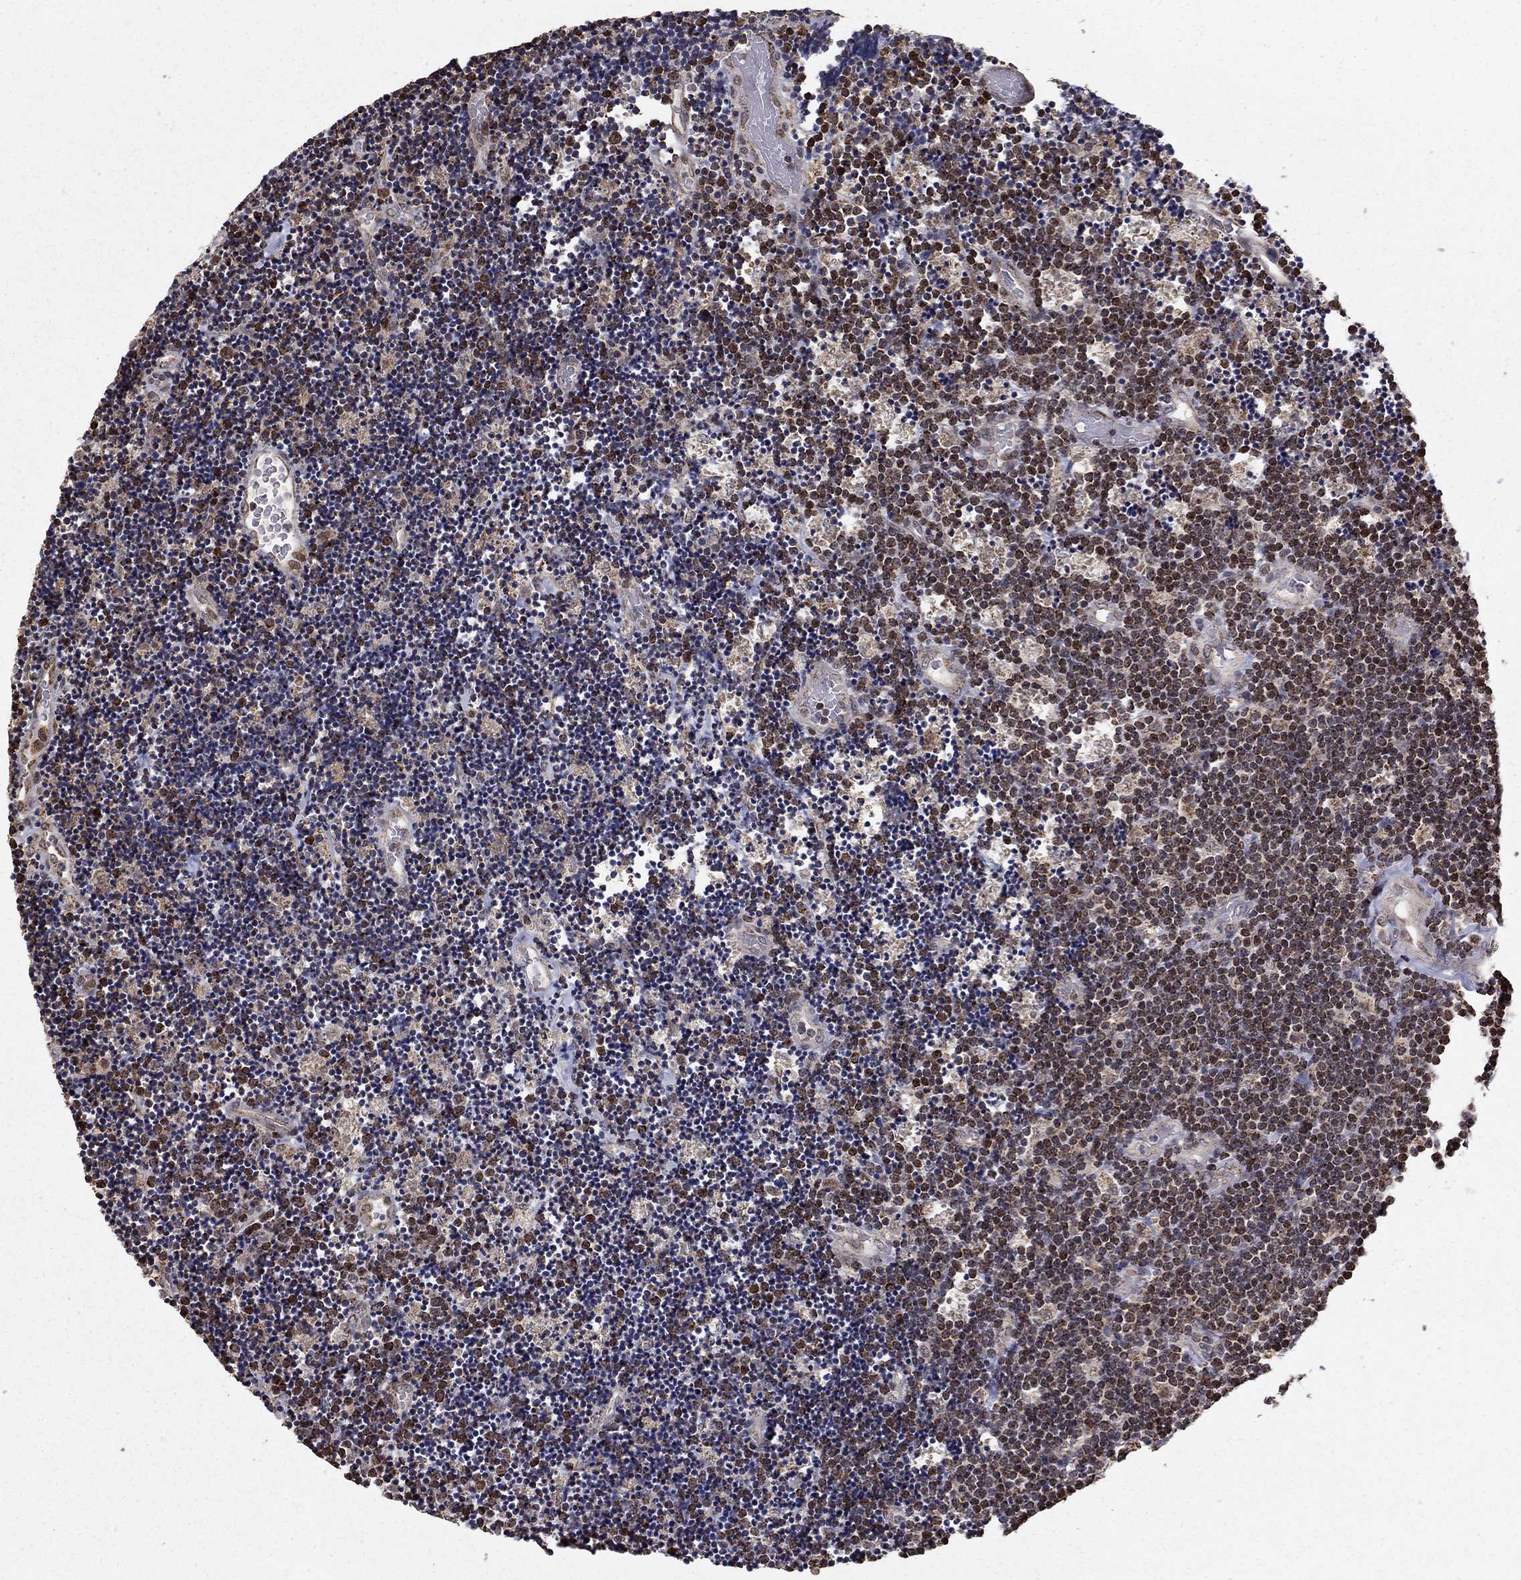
{"staining": {"intensity": "weak", "quantity": "25%-75%", "location": "nuclear"}, "tissue": "lymphoma", "cell_type": "Tumor cells", "image_type": "cancer", "snomed": [{"axis": "morphology", "description": "Malignant lymphoma, non-Hodgkin's type, Low grade"}, {"axis": "topography", "description": "Brain"}], "caption": "Human malignant lymphoma, non-Hodgkin's type (low-grade) stained with a brown dye shows weak nuclear positive positivity in about 25%-75% of tumor cells.", "gene": "ACOT13", "patient": {"sex": "female", "age": 66}}